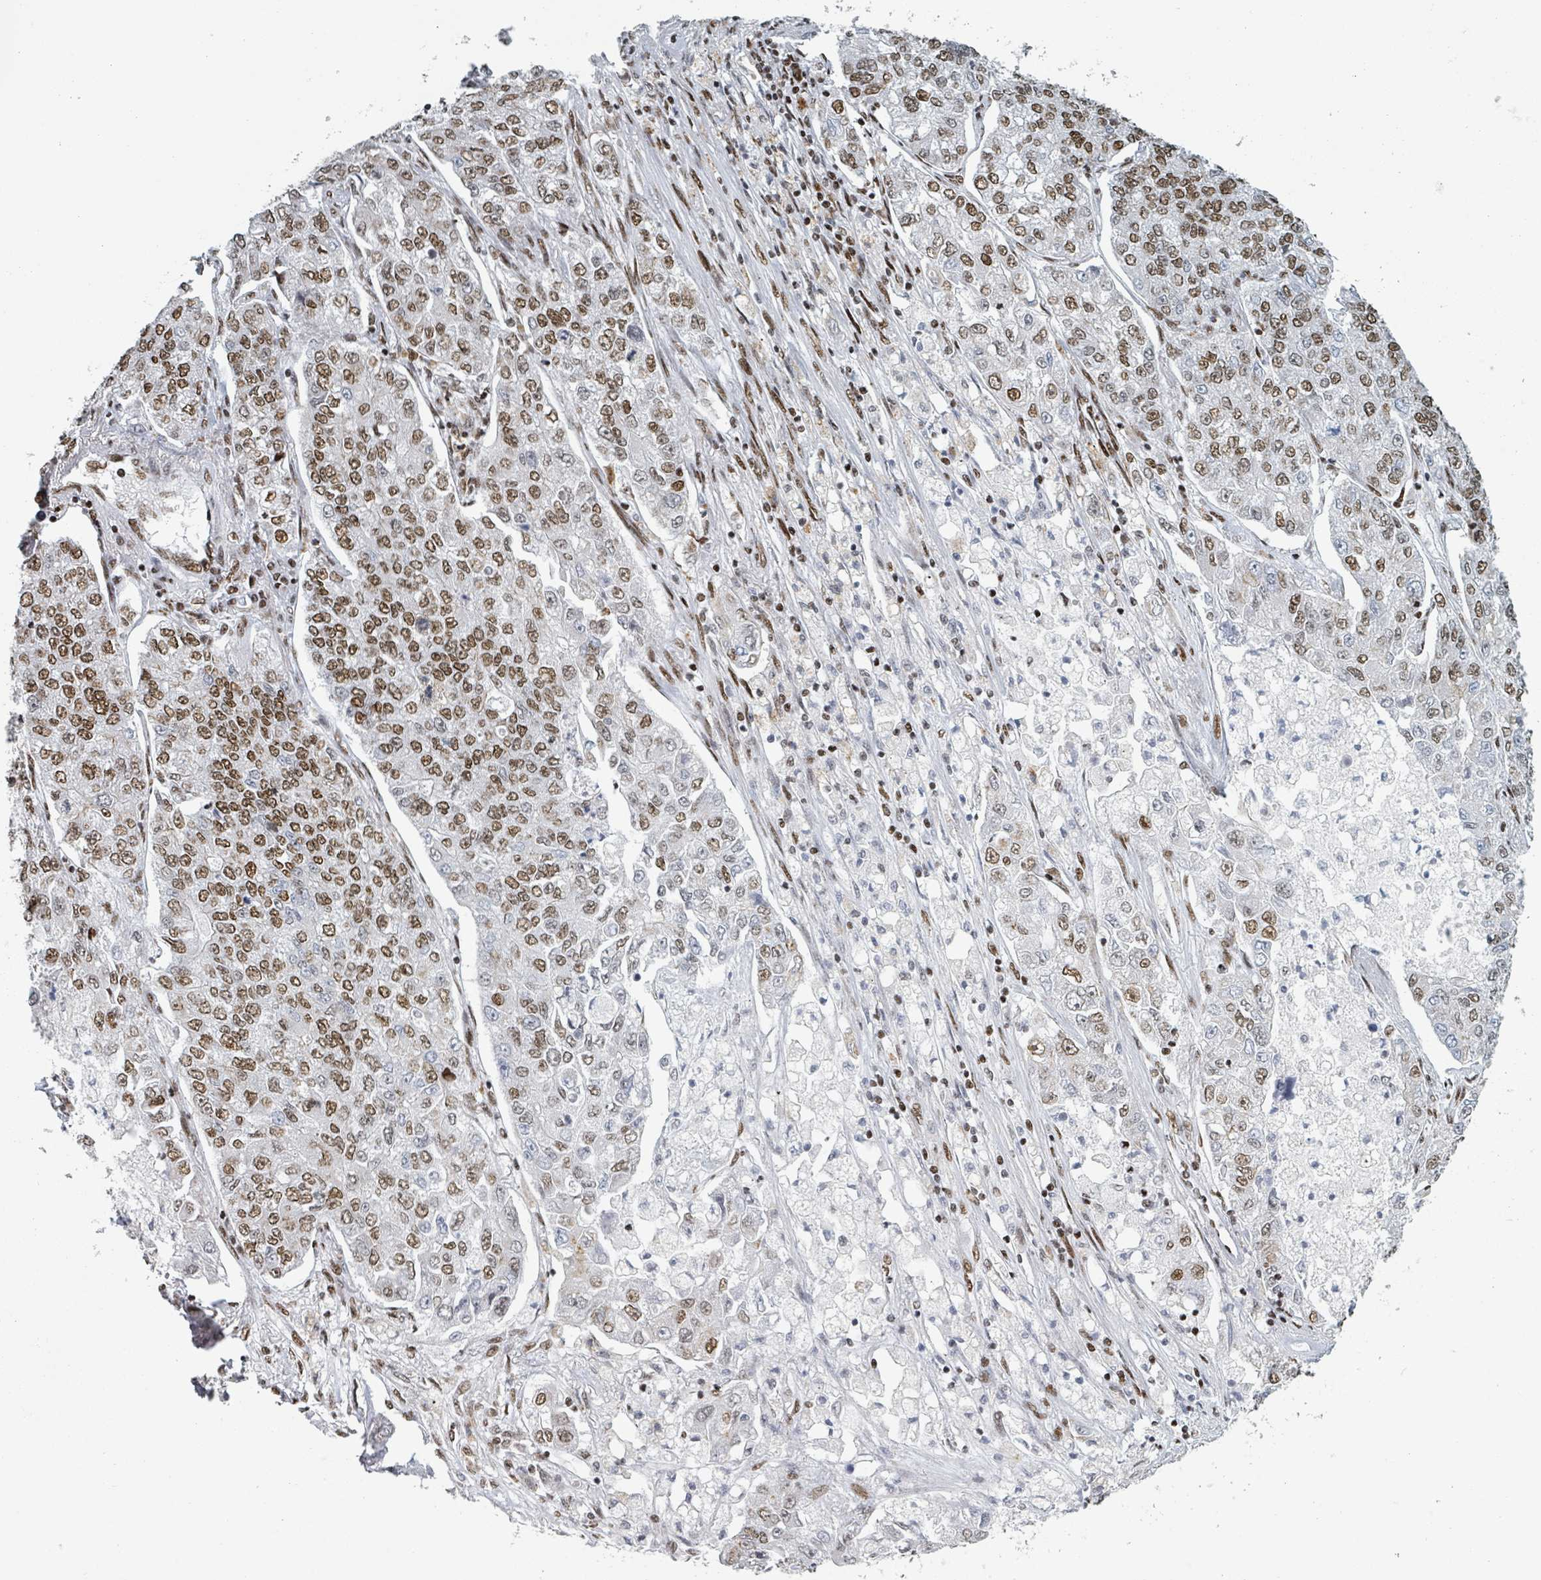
{"staining": {"intensity": "moderate", "quantity": ">75%", "location": "nuclear"}, "tissue": "lung cancer", "cell_type": "Tumor cells", "image_type": "cancer", "snomed": [{"axis": "morphology", "description": "Adenocarcinoma, NOS"}, {"axis": "topography", "description": "Lung"}], "caption": "Moderate nuclear protein positivity is appreciated in approximately >75% of tumor cells in lung cancer.", "gene": "DHX16", "patient": {"sex": "male", "age": 49}}